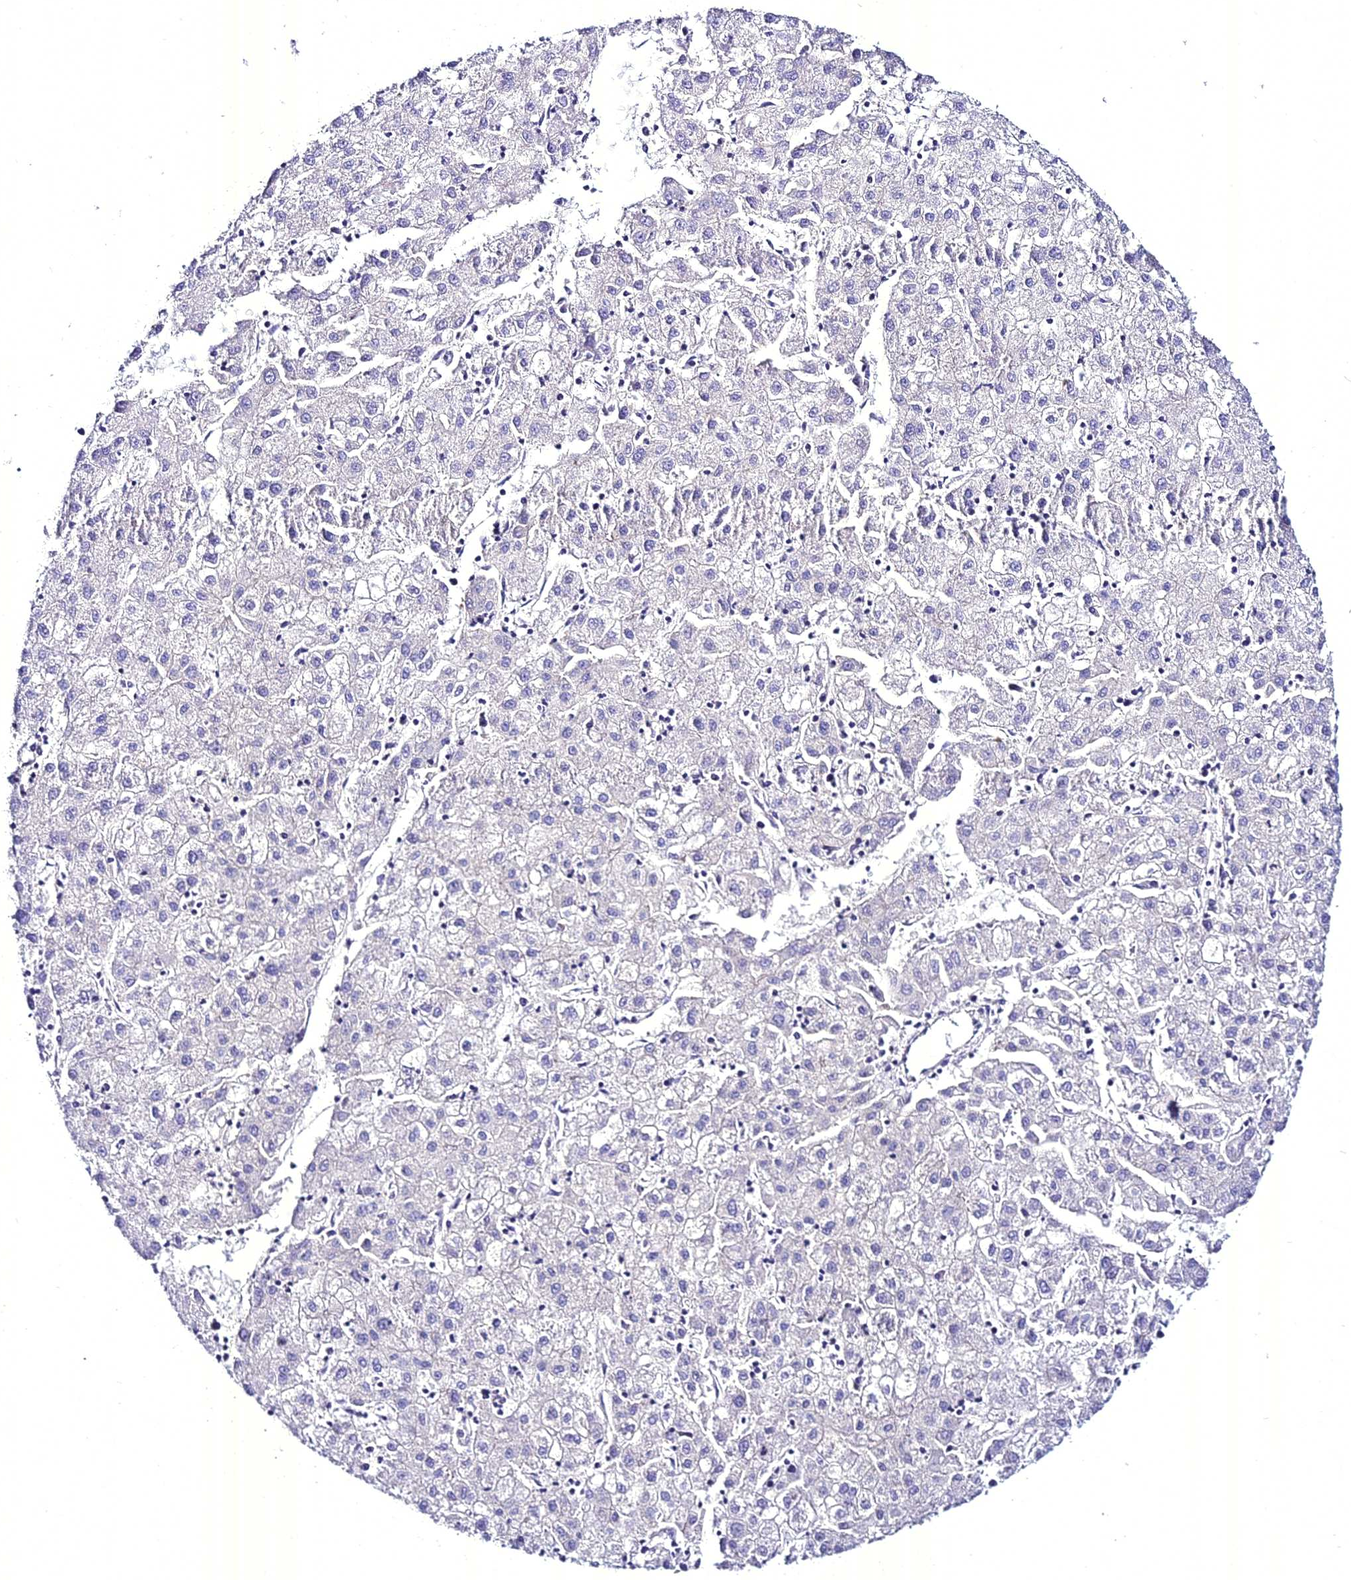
{"staining": {"intensity": "negative", "quantity": "none", "location": "none"}, "tissue": "liver cancer", "cell_type": "Tumor cells", "image_type": "cancer", "snomed": [{"axis": "morphology", "description": "Carcinoma, Hepatocellular, NOS"}, {"axis": "topography", "description": "Liver"}], "caption": "Micrograph shows no protein positivity in tumor cells of liver hepatocellular carcinoma tissue.", "gene": "ATG16L2", "patient": {"sex": "male", "age": 72}}